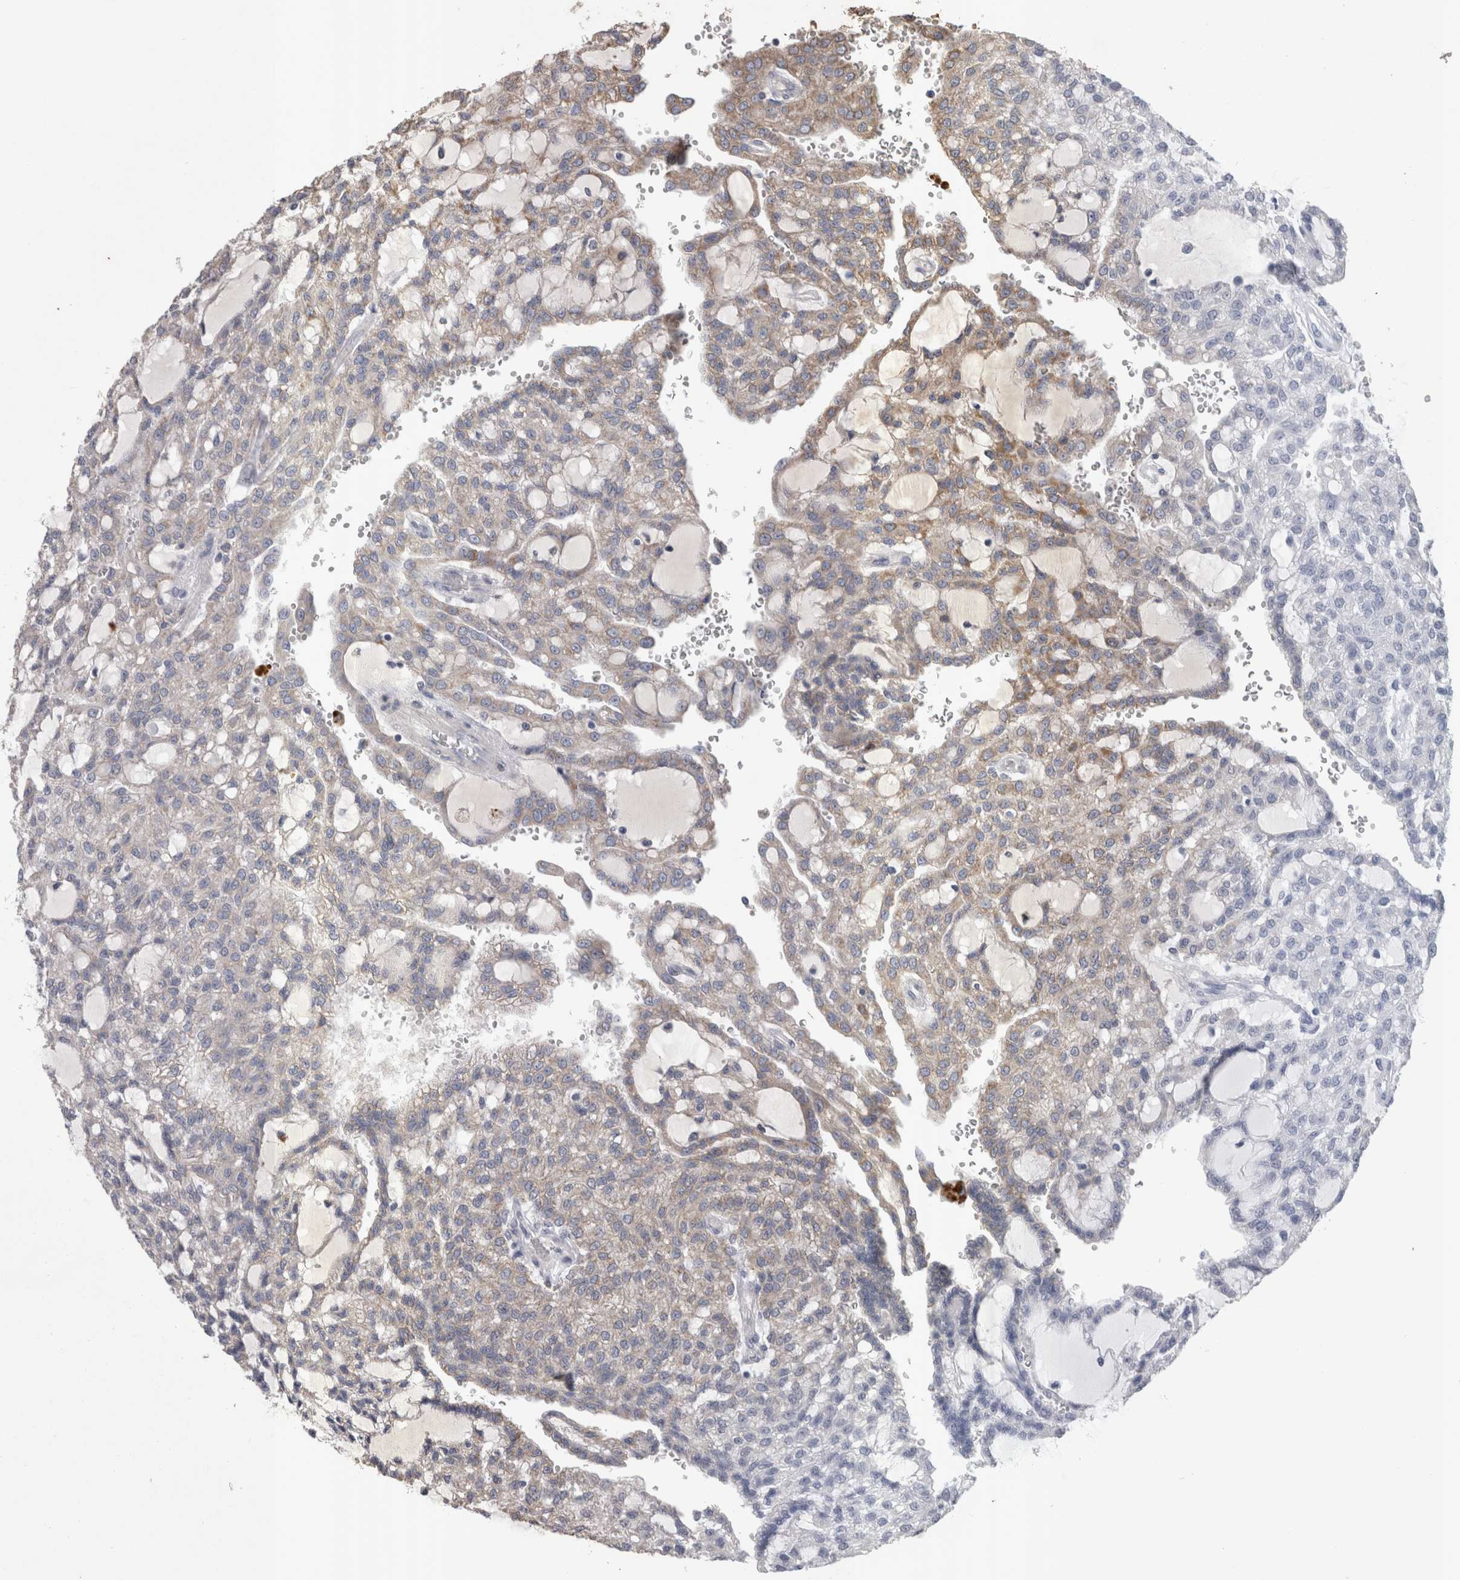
{"staining": {"intensity": "weak", "quantity": "25%-75%", "location": "cytoplasmic/membranous"}, "tissue": "renal cancer", "cell_type": "Tumor cells", "image_type": "cancer", "snomed": [{"axis": "morphology", "description": "Adenocarcinoma, NOS"}, {"axis": "topography", "description": "Kidney"}], "caption": "DAB immunohistochemical staining of human renal cancer reveals weak cytoplasmic/membranous protein staining in approximately 25%-75% of tumor cells. (DAB IHC, brown staining for protein, blue staining for nuclei).", "gene": "STC1", "patient": {"sex": "male", "age": 63}}